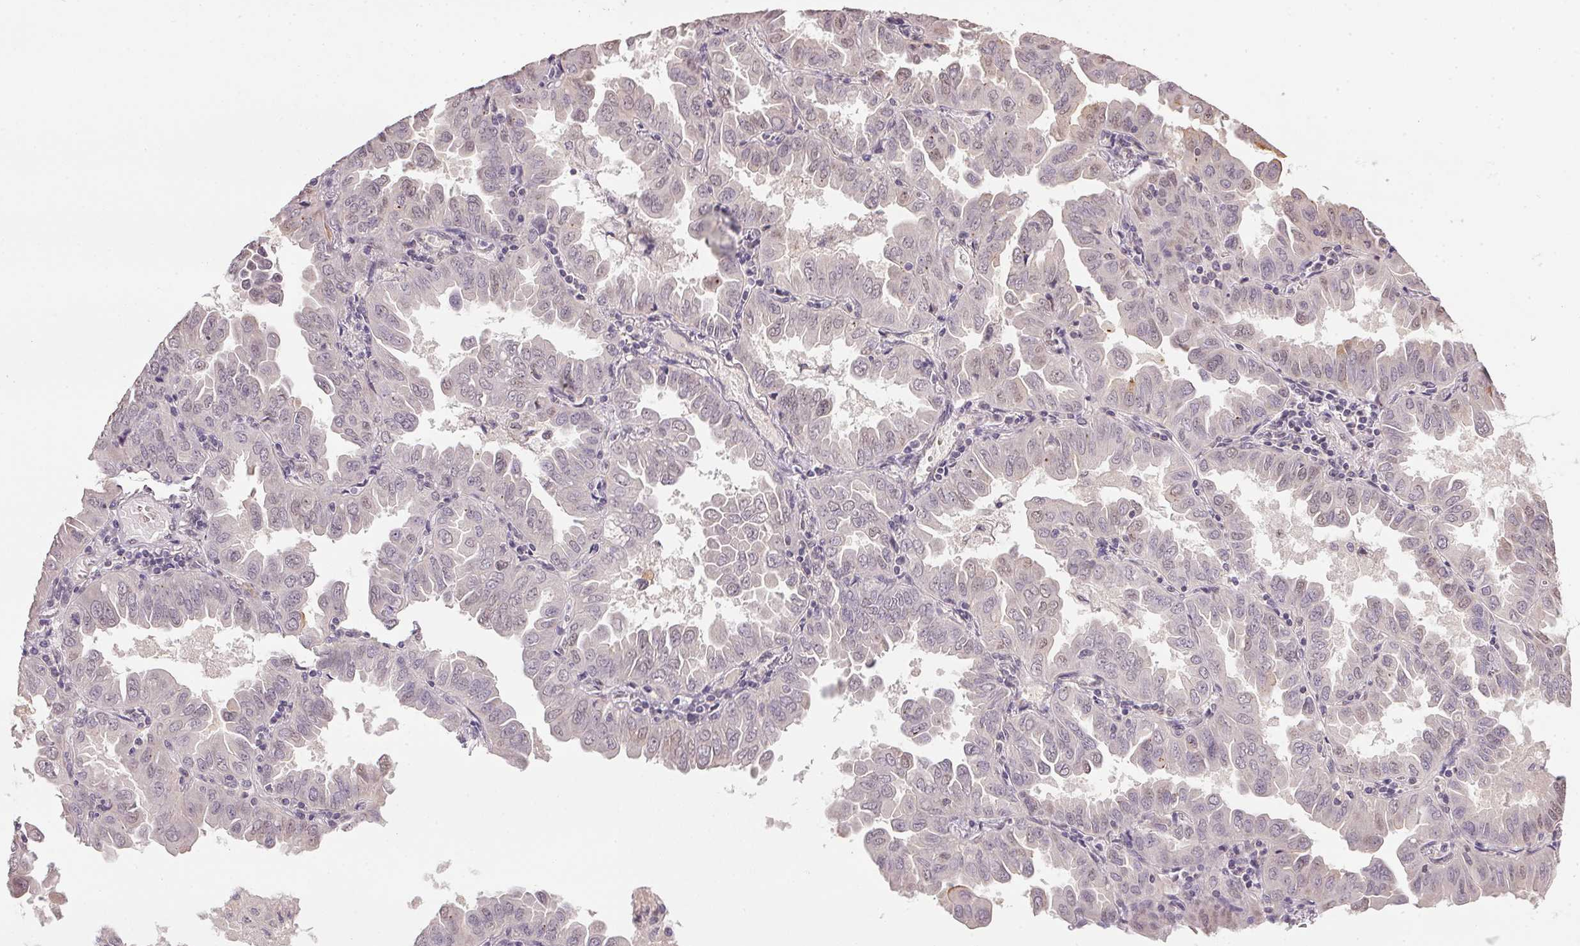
{"staining": {"intensity": "negative", "quantity": "none", "location": "none"}, "tissue": "lung cancer", "cell_type": "Tumor cells", "image_type": "cancer", "snomed": [{"axis": "morphology", "description": "Adenocarcinoma, NOS"}, {"axis": "topography", "description": "Lung"}], "caption": "A micrograph of human adenocarcinoma (lung) is negative for staining in tumor cells.", "gene": "PPP4R4", "patient": {"sex": "male", "age": 64}}